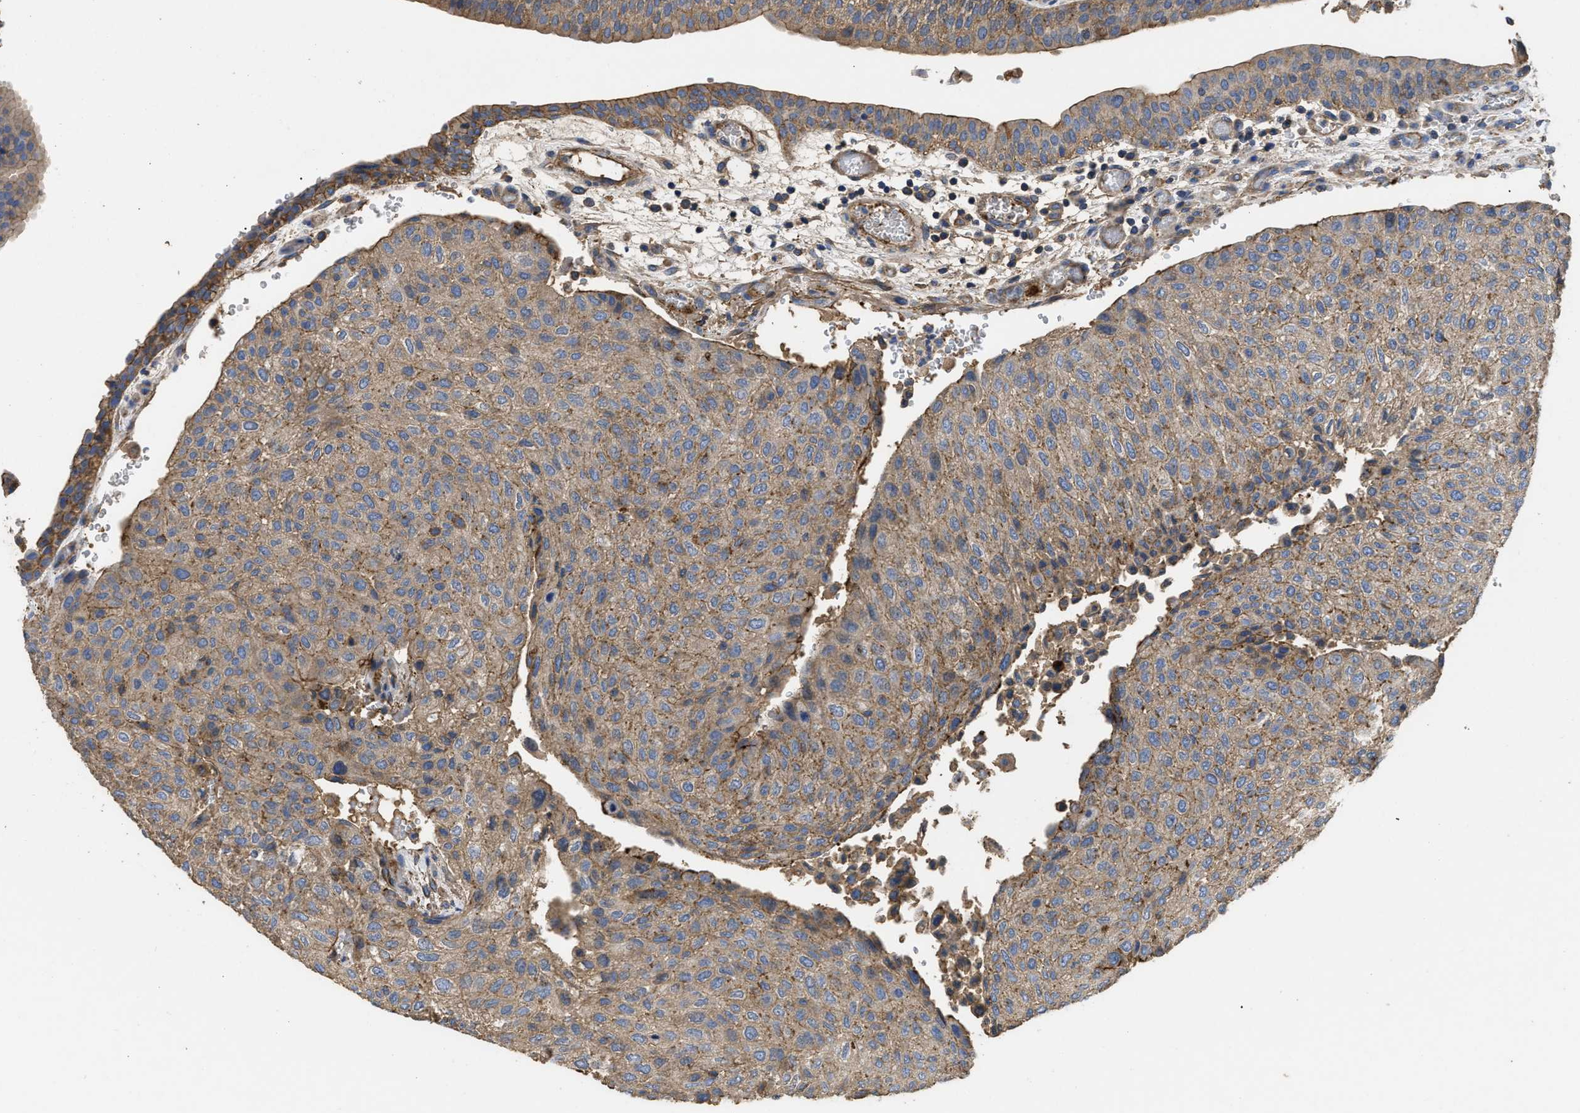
{"staining": {"intensity": "weak", "quantity": ">75%", "location": "cytoplasmic/membranous"}, "tissue": "urothelial cancer", "cell_type": "Tumor cells", "image_type": "cancer", "snomed": [{"axis": "morphology", "description": "Urothelial carcinoma, Low grade"}, {"axis": "morphology", "description": "Urothelial carcinoma, High grade"}, {"axis": "topography", "description": "Urinary bladder"}], "caption": "Urothelial cancer stained for a protein (brown) demonstrates weak cytoplasmic/membranous positive expression in approximately >75% of tumor cells.", "gene": "USP4", "patient": {"sex": "male", "age": 35}}